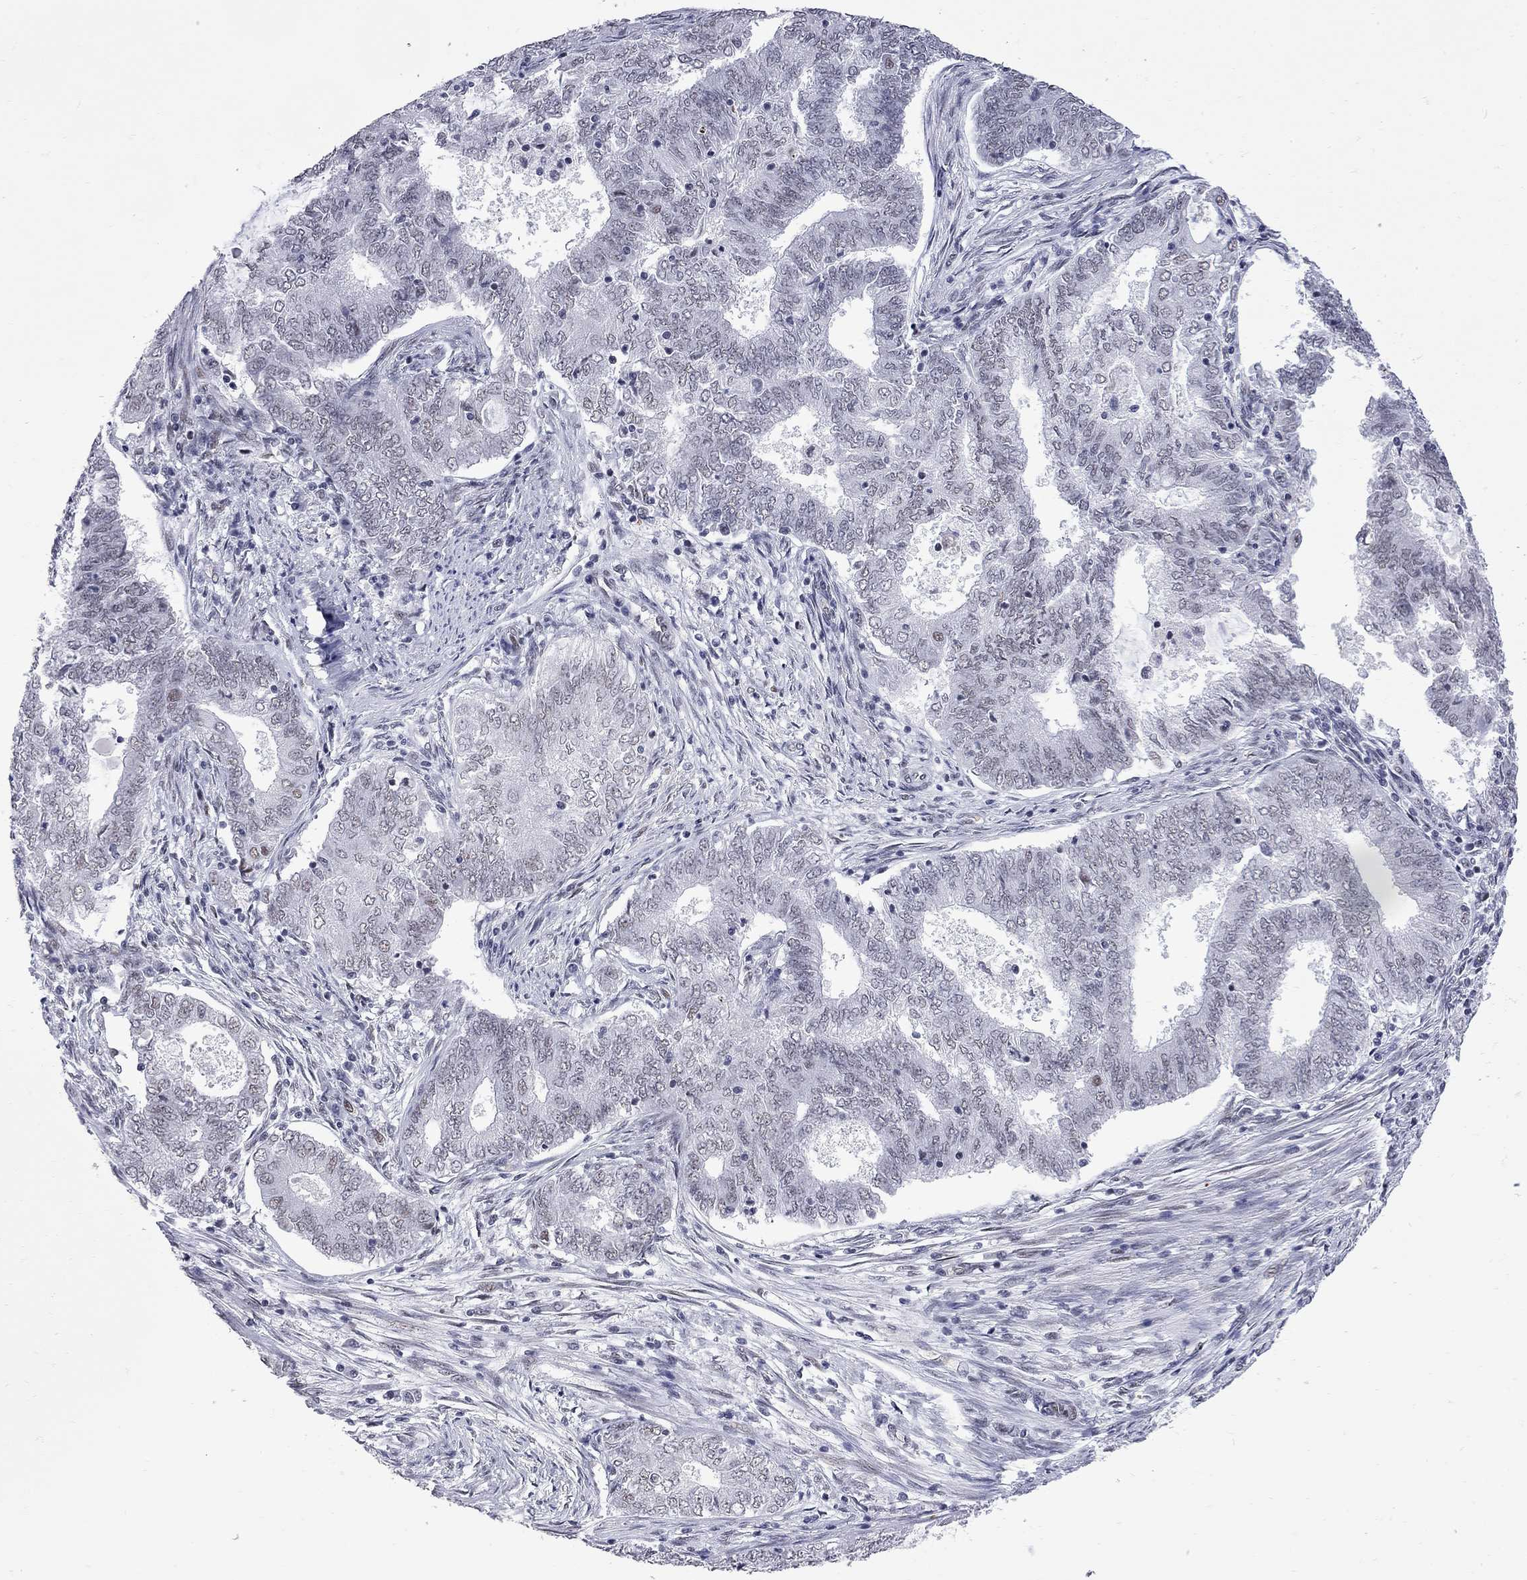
{"staining": {"intensity": "negative", "quantity": "none", "location": "none"}, "tissue": "endometrial cancer", "cell_type": "Tumor cells", "image_type": "cancer", "snomed": [{"axis": "morphology", "description": "Adenocarcinoma, NOS"}, {"axis": "topography", "description": "Endometrium"}], "caption": "High magnification brightfield microscopy of adenocarcinoma (endometrial) stained with DAB (3,3'-diaminobenzidine) (brown) and counterstained with hematoxylin (blue): tumor cells show no significant expression.", "gene": "ZBTB47", "patient": {"sex": "female", "age": 62}}